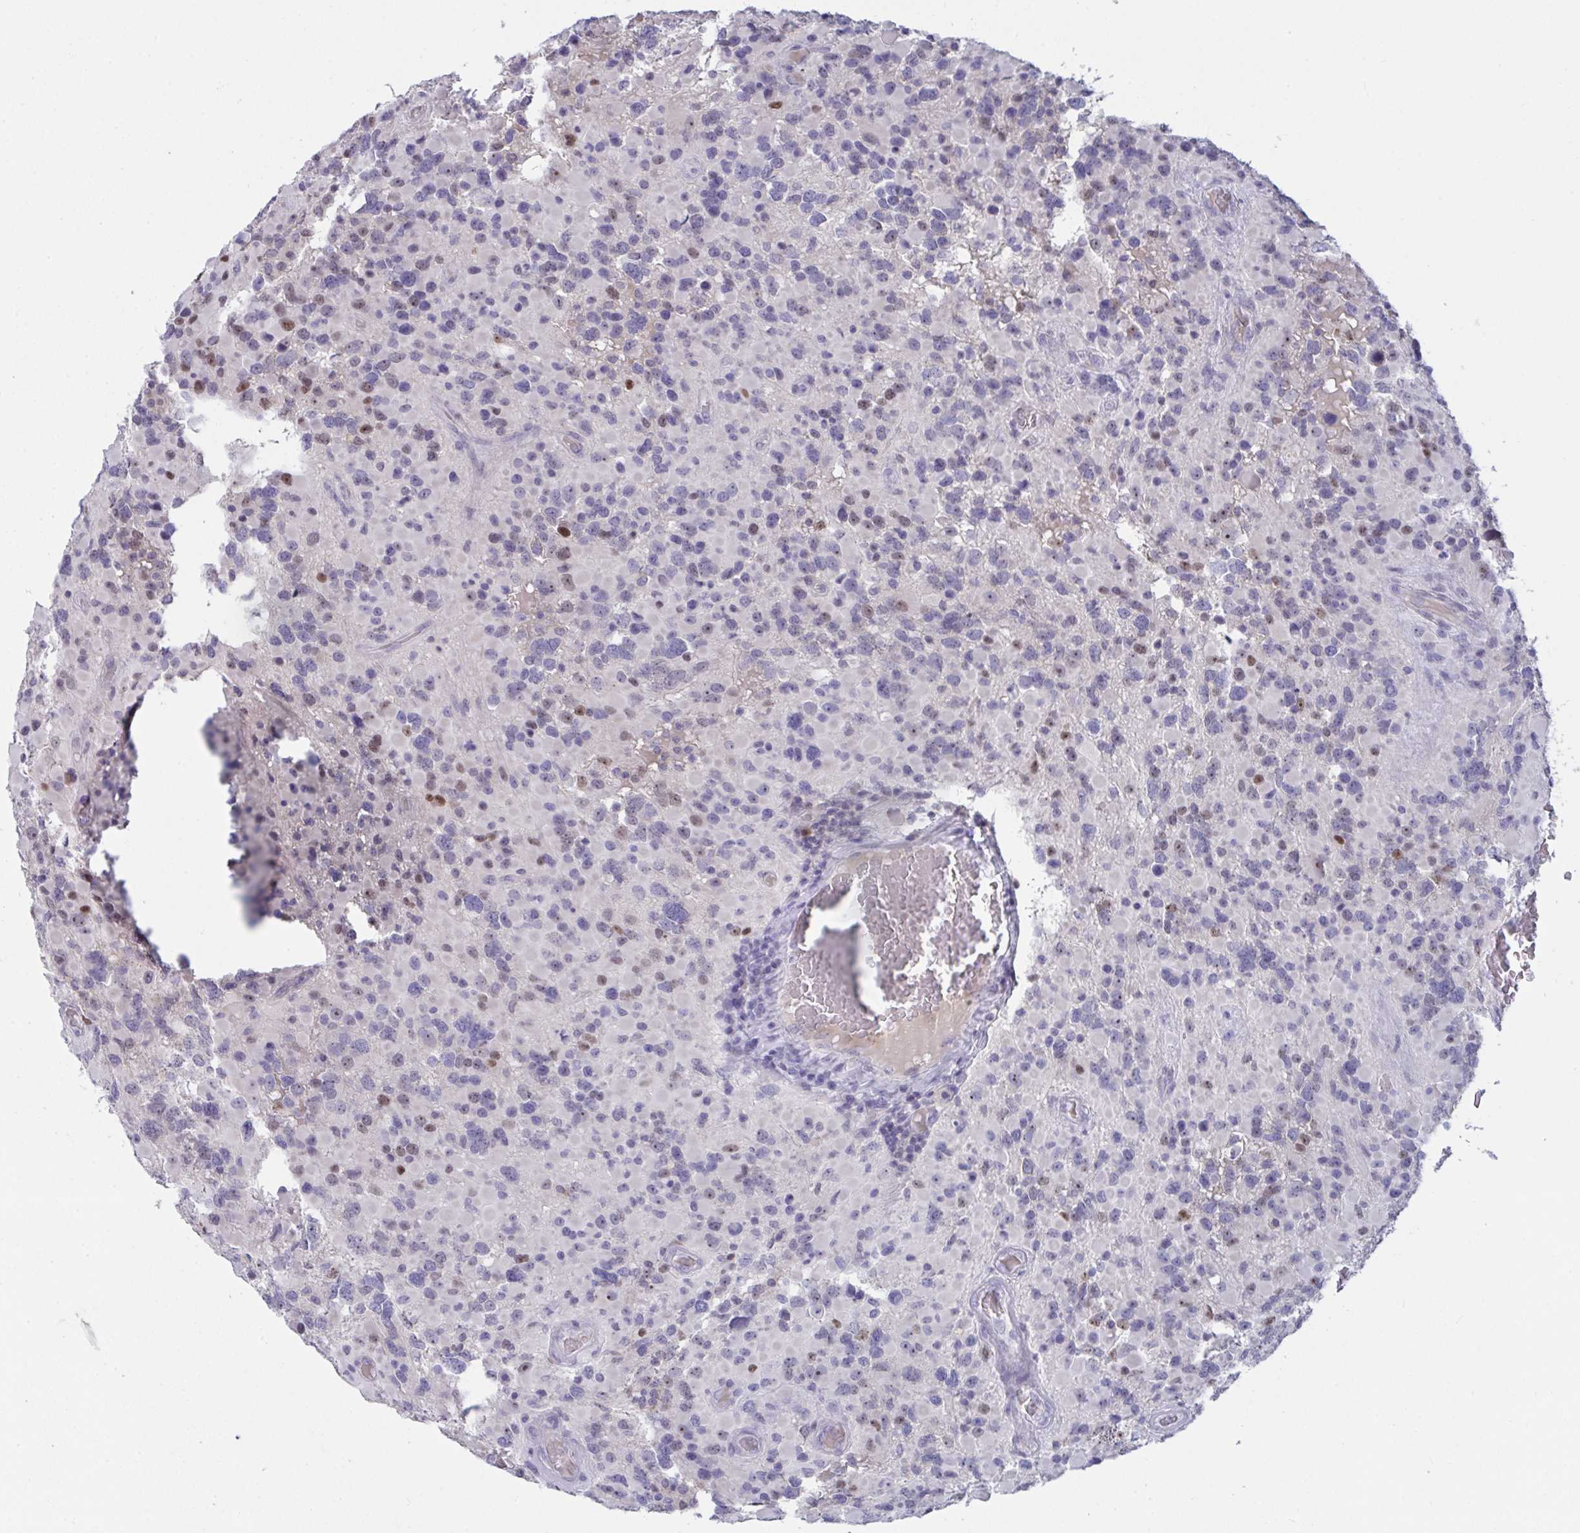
{"staining": {"intensity": "negative", "quantity": "none", "location": "none"}, "tissue": "glioma", "cell_type": "Tumor cells", "image_type": "cancer", "snomed": [{"axis": "morphology", "description": "Glioma, malignant, High grade"}, {"axis": "topography", "description": "Brain"}], "caption": "The photomicrograph exhibits no staining of tumor cells in malignant glioma (high-grade).", "gene": "MYC", "patient": {"sex": "female", "age": 40}}